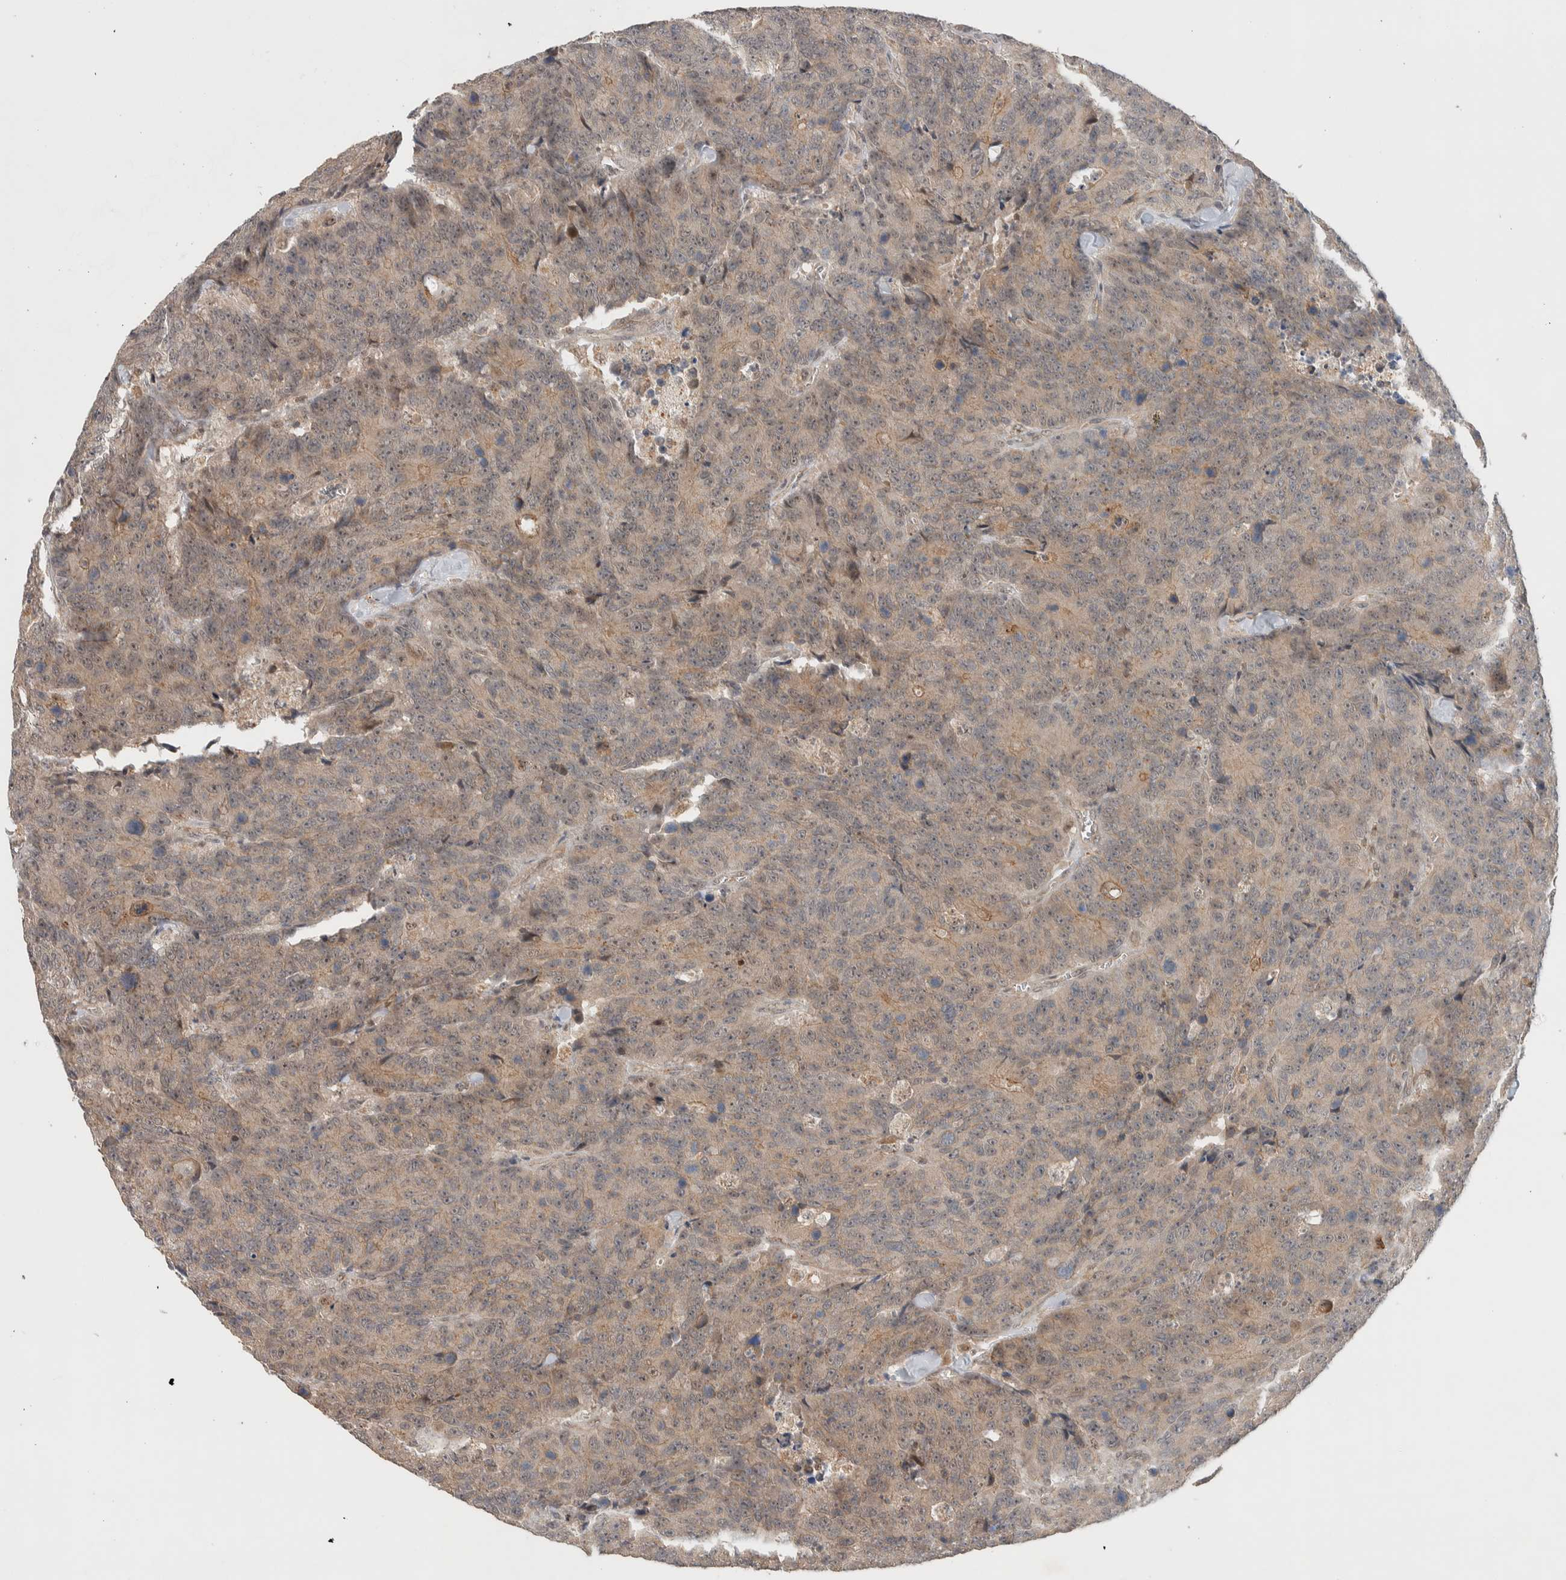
{"staining": {"intensity": "weak", "quantity": "<25%", "location": "cytoplasmic/membranous,nuclear"}, "tissue": "colorectal cancer", "cell_type": "Tumor cells", "image_type": "cancer", "snomed": [{"axis": "morphology", "description": "Adenocarcinoma, NOS"}, {"axis": "topography", "description": "Colon"}], "caption": "High power microscopy histopathology image of an immunohistochemistry photomicrograph of adenocarcinoma (colorectal), revealing no significant staining in tumor cells.", "gene": "DEPTOR", "patient": {"sex": "female", "age": 86}}